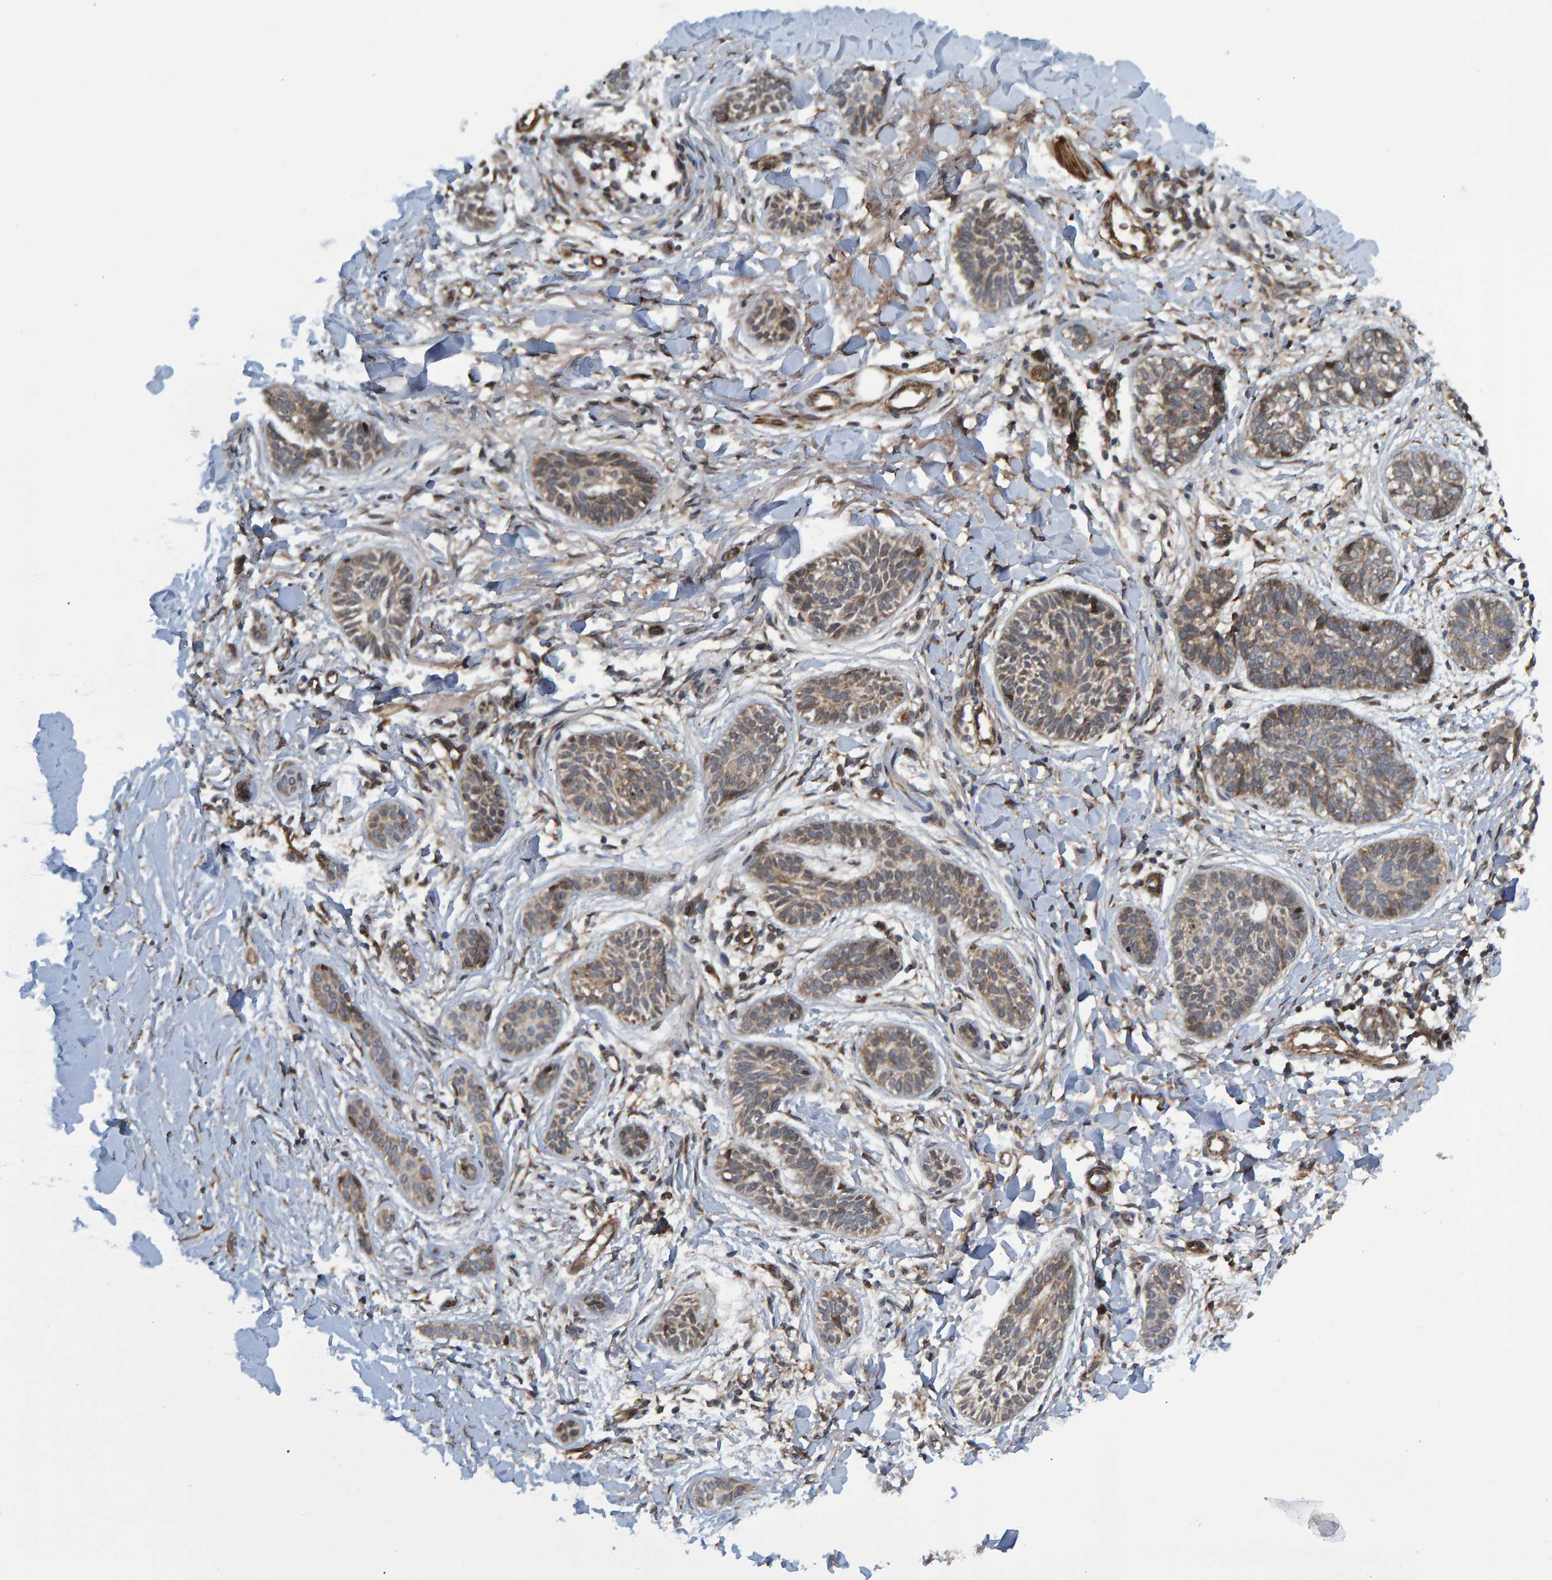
{"staining": {"intensity": "weak", "quantity": ">75%", "location": "cytoplasmic/membranous"}, "tissue": "skin cancer", "cell_type": "Tumor cells", "image_type": "cancer", "snomed": [{"axis": "morphology", "description": "Normal tissue, NOS"}, {"axis": "morphology", "description": "Basal cell carcinoma"}, {"axis": "topography", "description": "Skin"}], "caption": "A low amount of weak cytoplasmic/membranous expression is seen in about >75% of tumor cells in skin cancer (basal cell carcinoma) tissue. (IHC, brightfield microscopy, high magnification).", "gene": "ATP6V1H", "patient": {"sex": "male", "age": 63}}